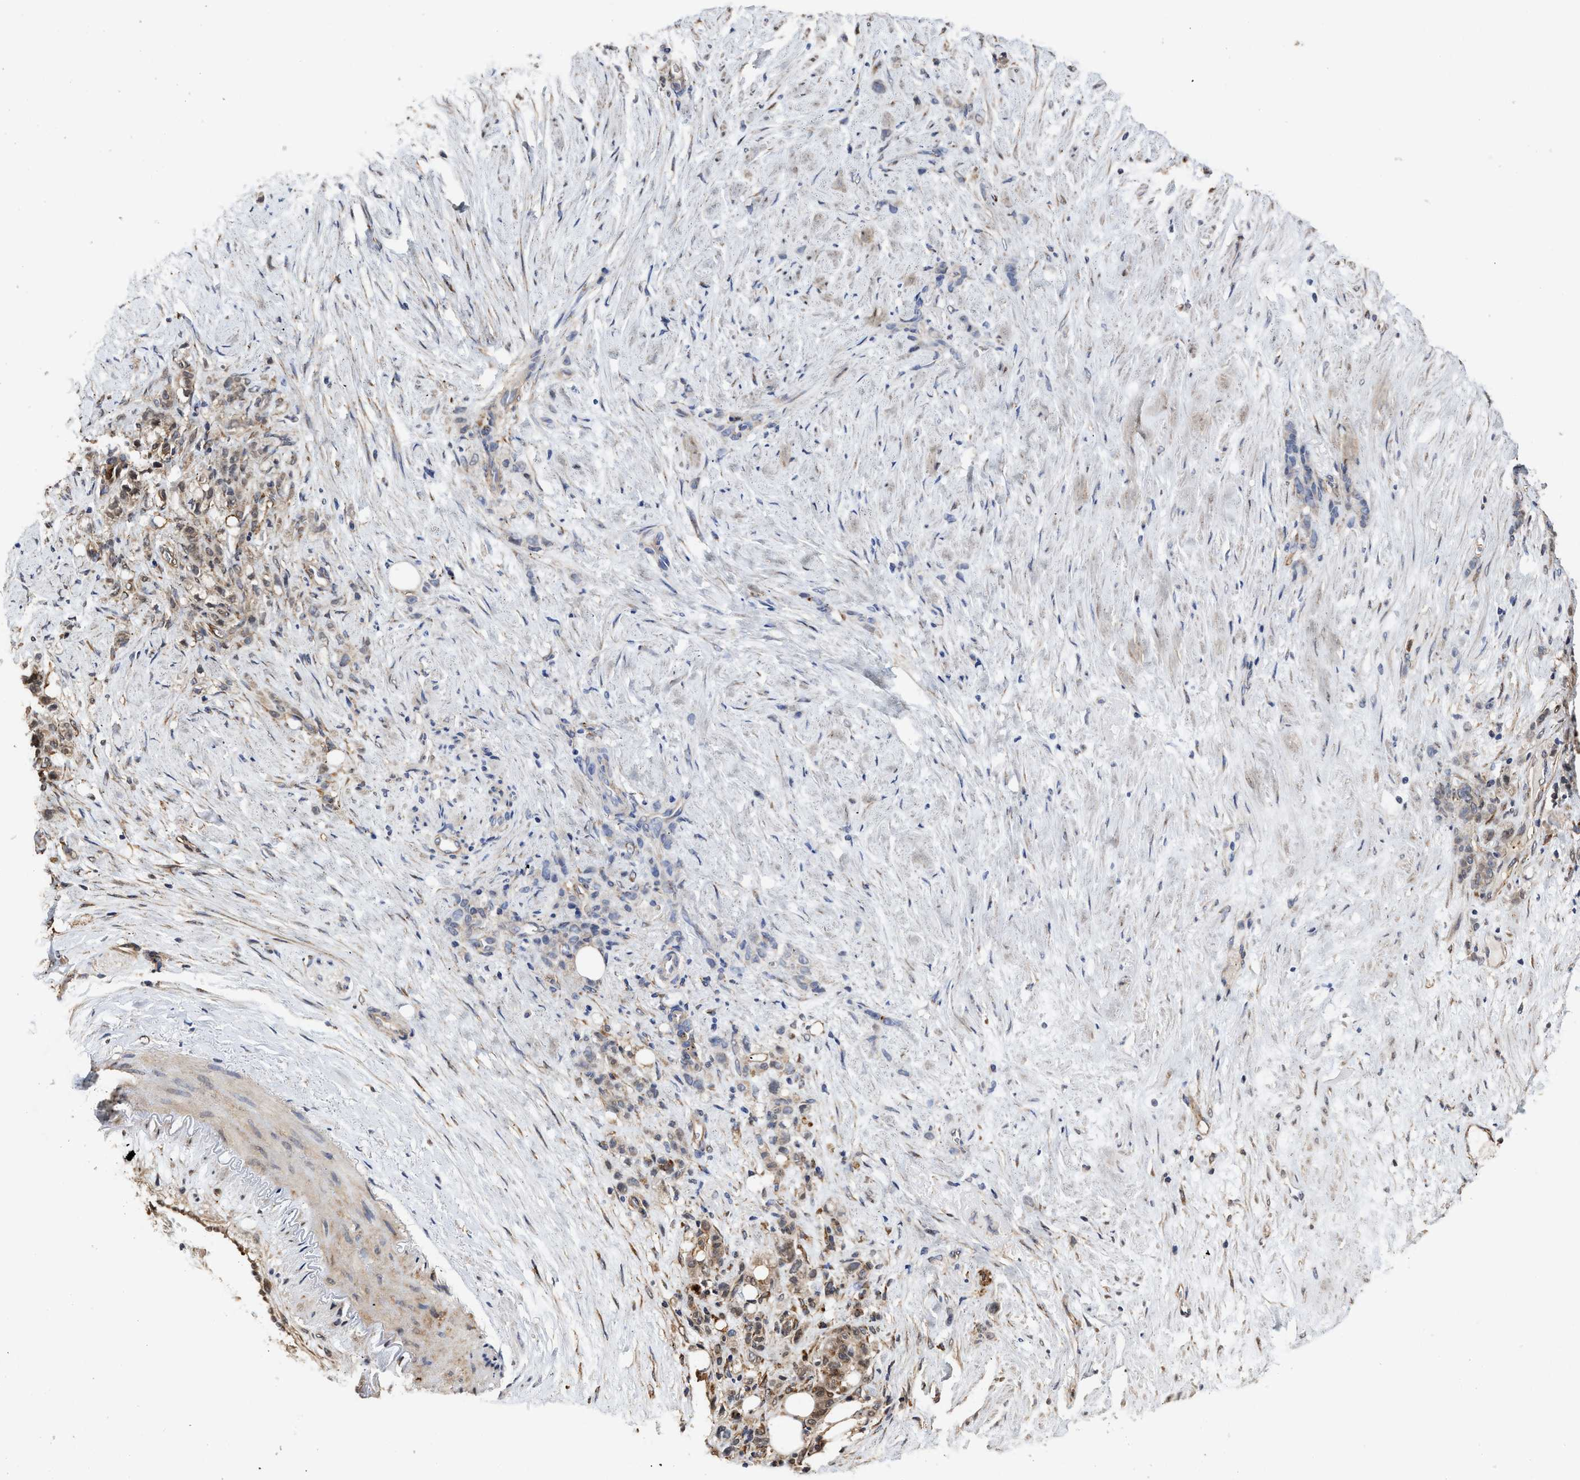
{"staining": {"intensity": "moderate", "quantity": "25%-75%", "location": "cytoplasmic/membranous,nuclear"}, "tissue": "stomach cancer", "cell_type": "Tumor cells", "image_type": "cancer", "snomed": [{"axis": "morphology", "description": "Adenocarcinoma, NOS"}, {"axis": "topography", "description": "Stomach"}], "caption": "Immunohistochemical staining of human adenocarcinoma (stomach) reveals medium levels of moderate cytoplasmic/membranous and nuclear protein positivity in about 25%-75% of tumor cells. (Brightfield microscopy of DAB IHC at high magnification).", "gene": "SEPTIN2", "patient": {"sex": "male", "age": 82}}